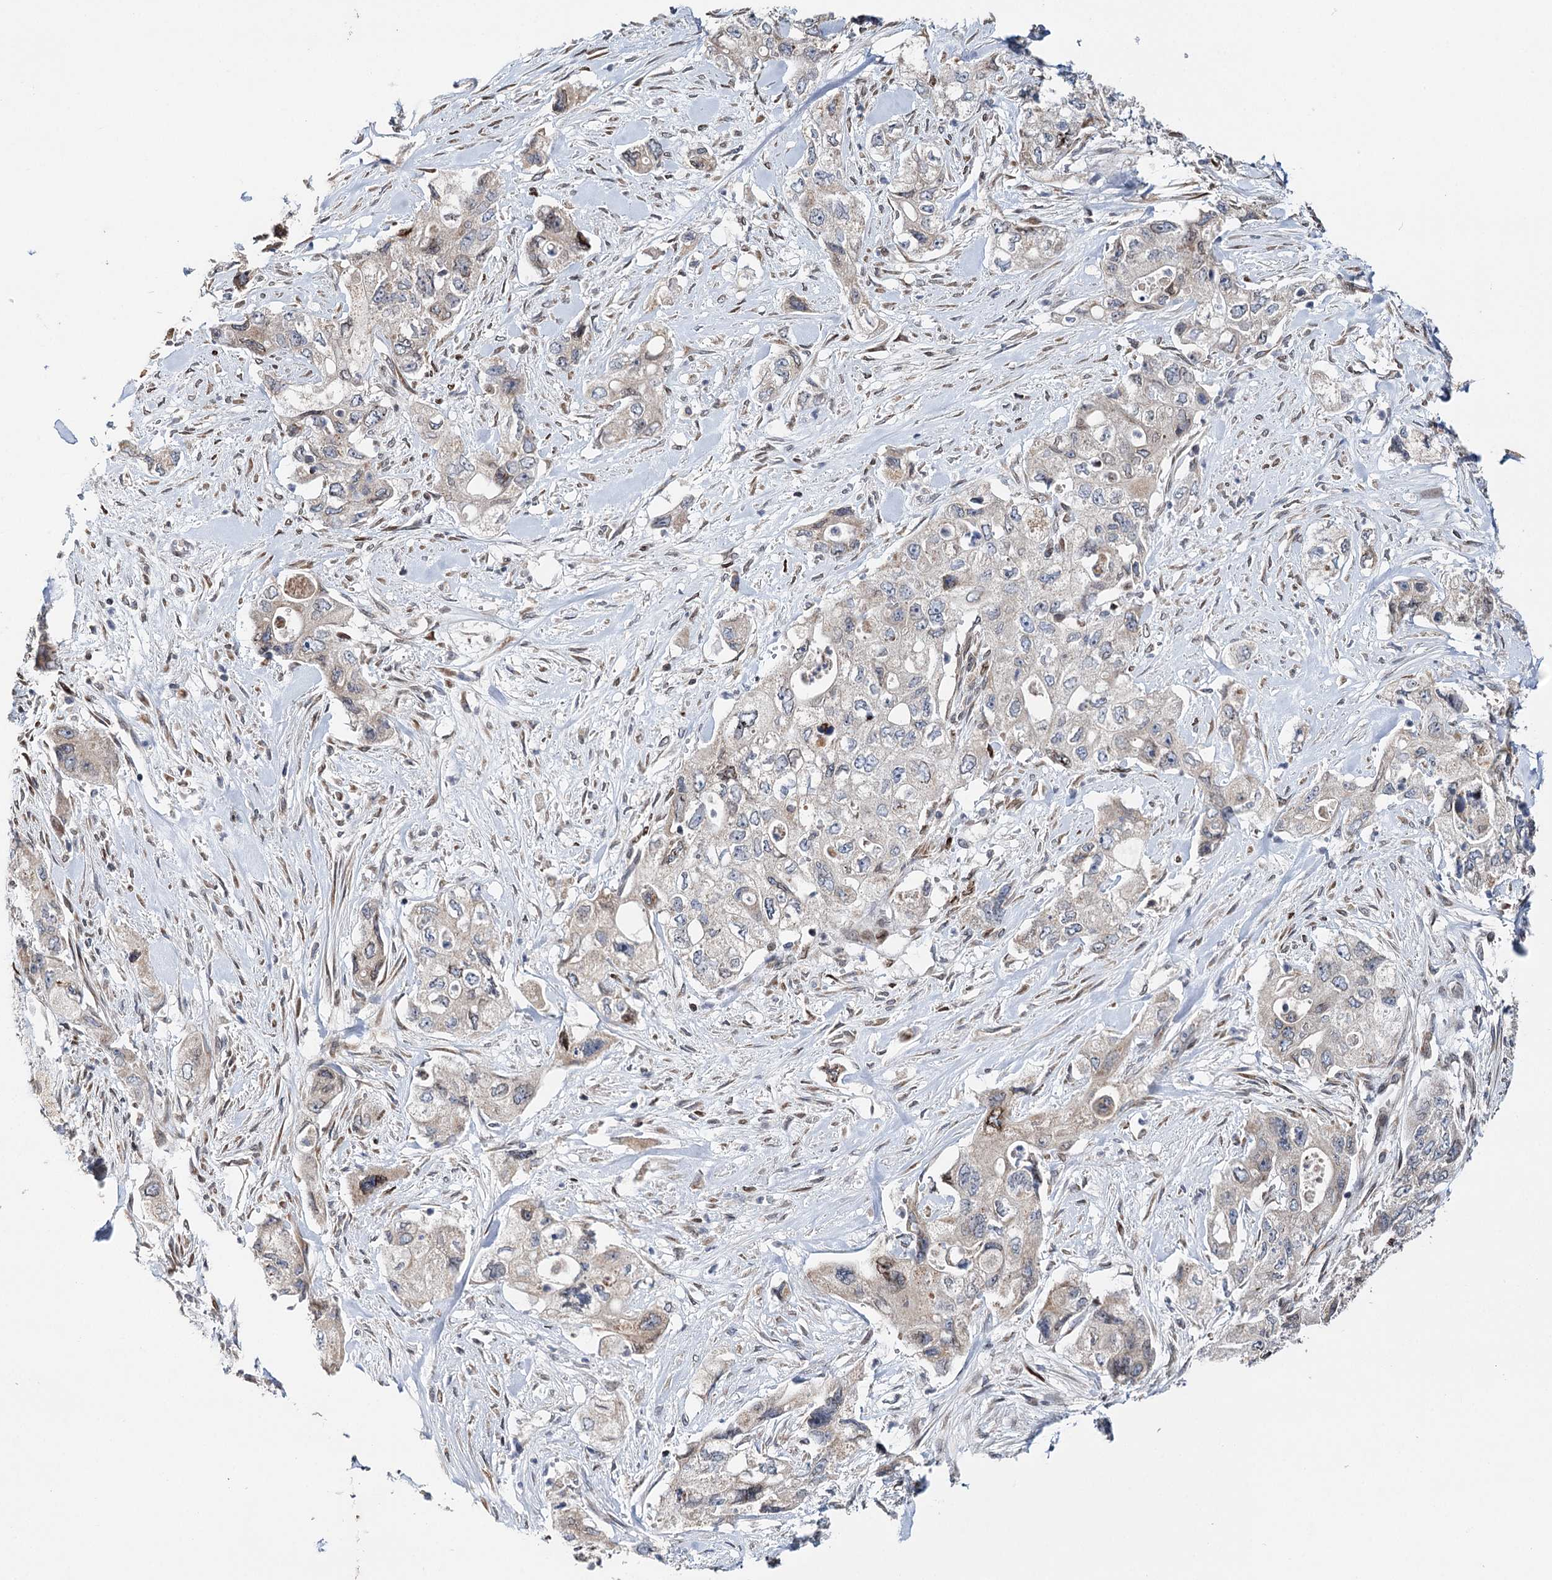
{"staining": {"intensity": "weak", "quantity": "<25%", "location": "cytoplasmic/membranous"}, "tissue": "pancreatic cancer", "cell_type": "Tumor cells", "image_type": "cancer", "snomed": [{"axis": "morphology", "description": "Adenocarcinoma, NOS"}, {"axis": "topography", "description": "Pancreas"}], "caption": "DAB (3,3'-diaminobenzidine) immunohistochemical staining of human pancreatic adenocarcinoma demonstrates no significant staining in tumor cells. (DAB (3,3'-diaminobenzidine) immunohistochemistry (IHC) with hematoxylin counter stain).", "gene": "CFAP46", "patient": {"sex": "female", "age": 73}}